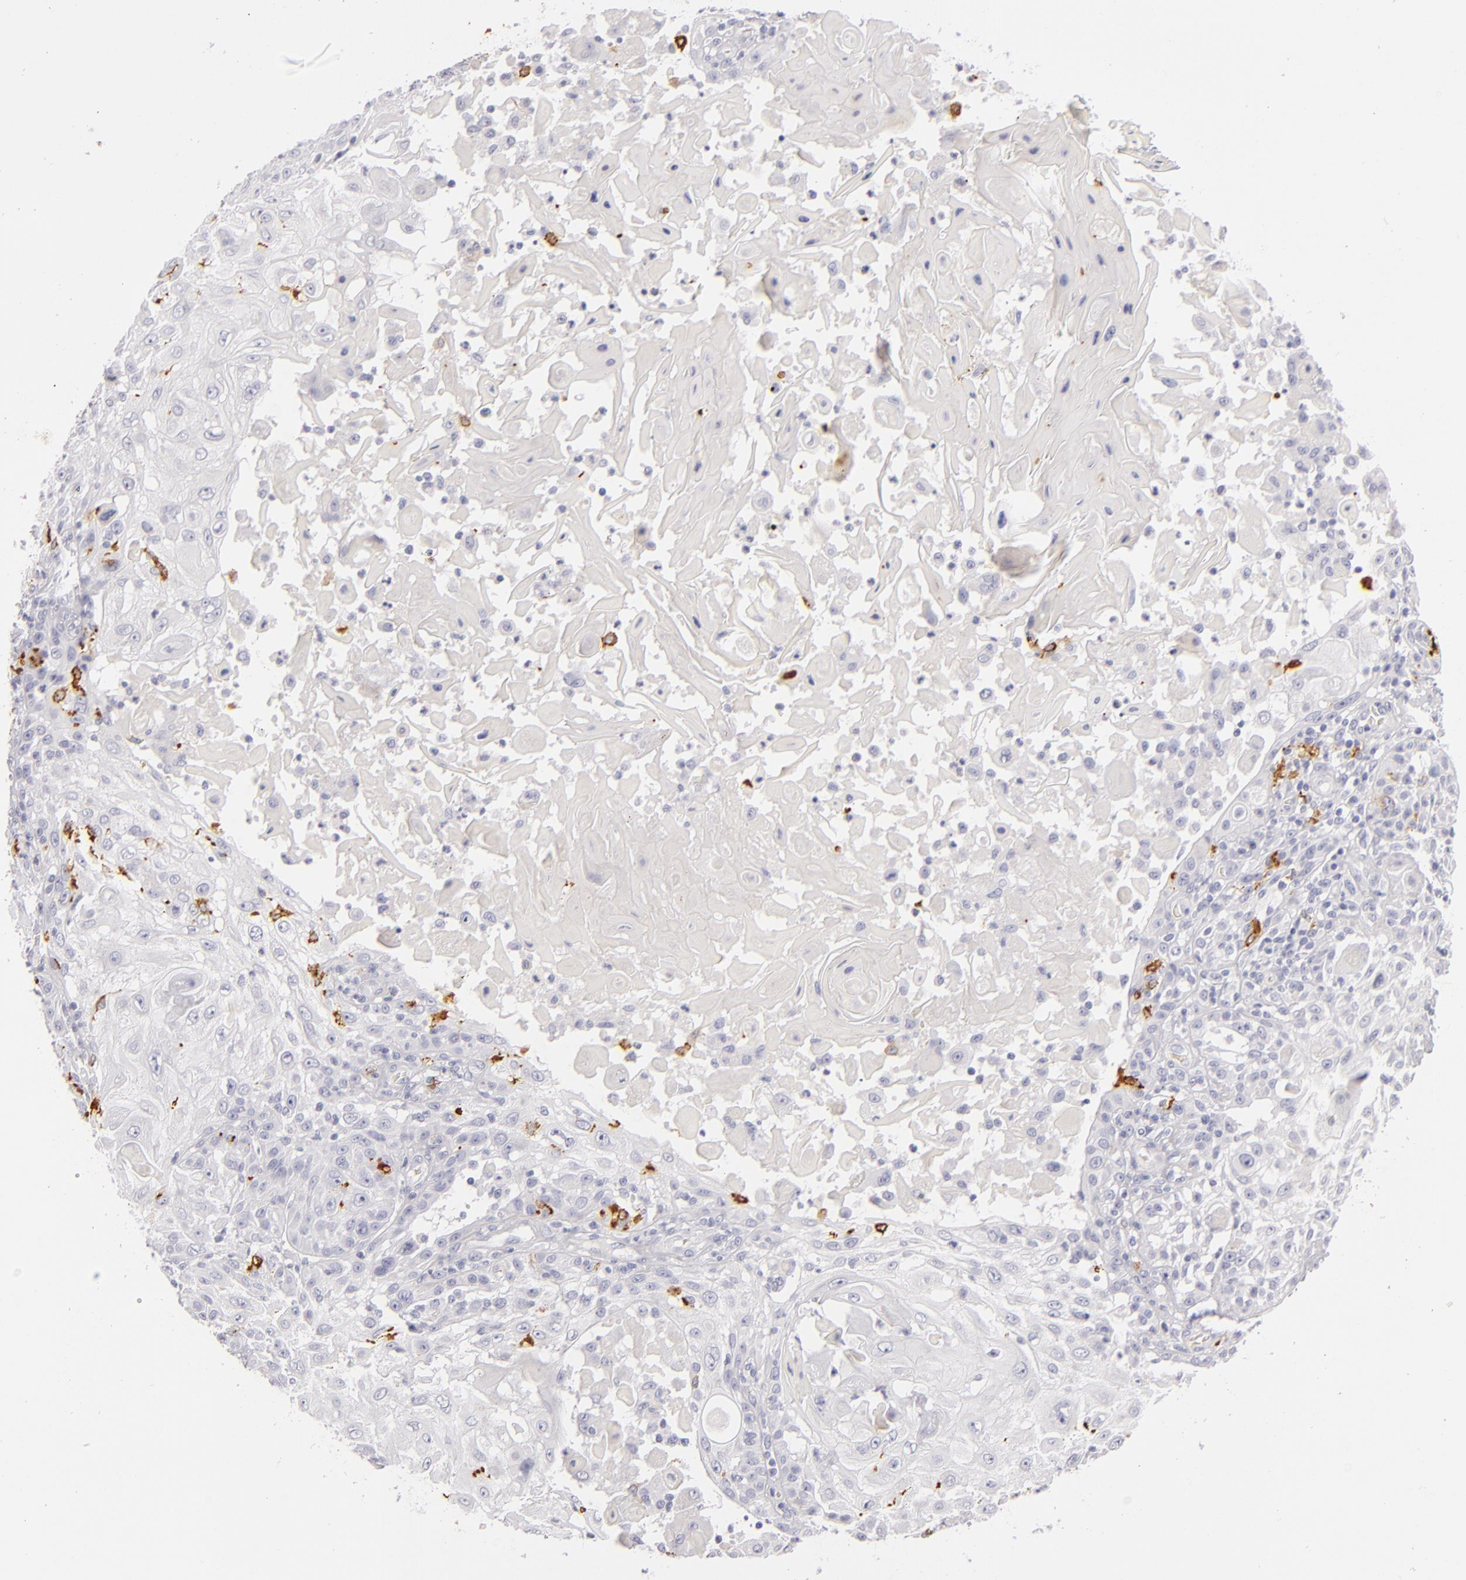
{"staining": {"intensity": "negative", "quantity": "none", "location": "none"}, "tissue": "skin cancer", "cell_type": "Tumor cells", "image_type": "cancer", "snomed": [{"axis": "morphology", "description": "Squamous cell carcinoma, NOS"}, {"axis": "topography", "description": "Skin"}], "caption": "Photomicrograph shows no significant protein positivity in tumor cells of skin squamous cell carcinoma. The staining is performed using DAB (3,3'-diaminobenzidine) brown chromogen with nuclei counter-stained in using hematoxylin.", "gene": "CD207", "patient": {"sex": "female", "age": 89}}